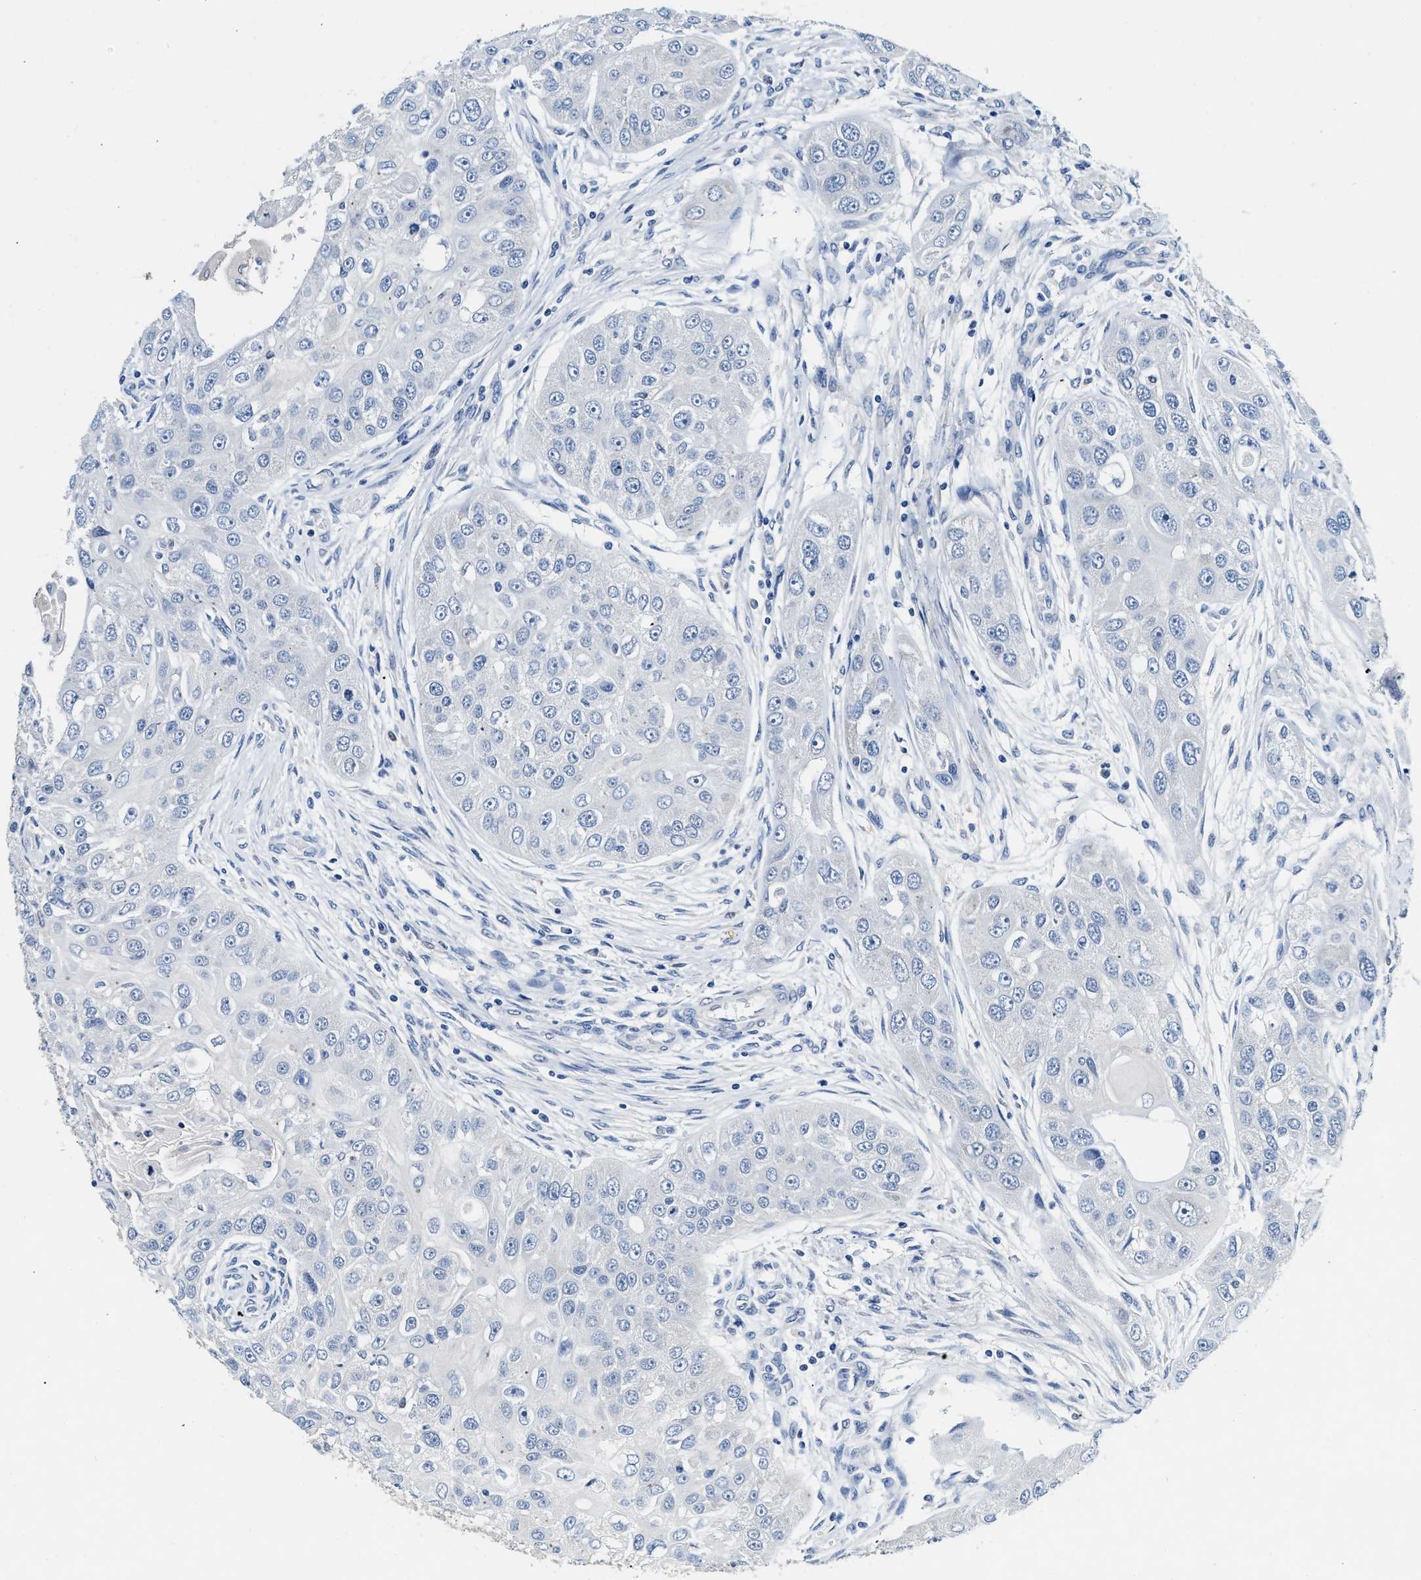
{"staining": {"intensity": "negative", "quantity": "none", "location": "none"}, "tissue": "head and neck cancer", "cell_type": "Tumor cells", "image_type": "cancer", "snomed": [{"axis": "morphology", "description": "Normal tissue, NOS"}, {"axis": "morphology", "description": "Squamous cell carcinoma, NOS"}, {"axis": "topography", "description": "Skeletal muscle"}, {"axis": "topography", "description": "Head-Neck"}], "caption": "Immunohistochemistry (IHC) of human head and neck cancer (squamous cell carcinoma) displays no expression in tumor cells. The staining is performed using DAB brown chromogen with nuclei counter-stained in using hematoxylin.", "gene": "EIF2AK2", "patient": {"sex": "male", "age": 51}}